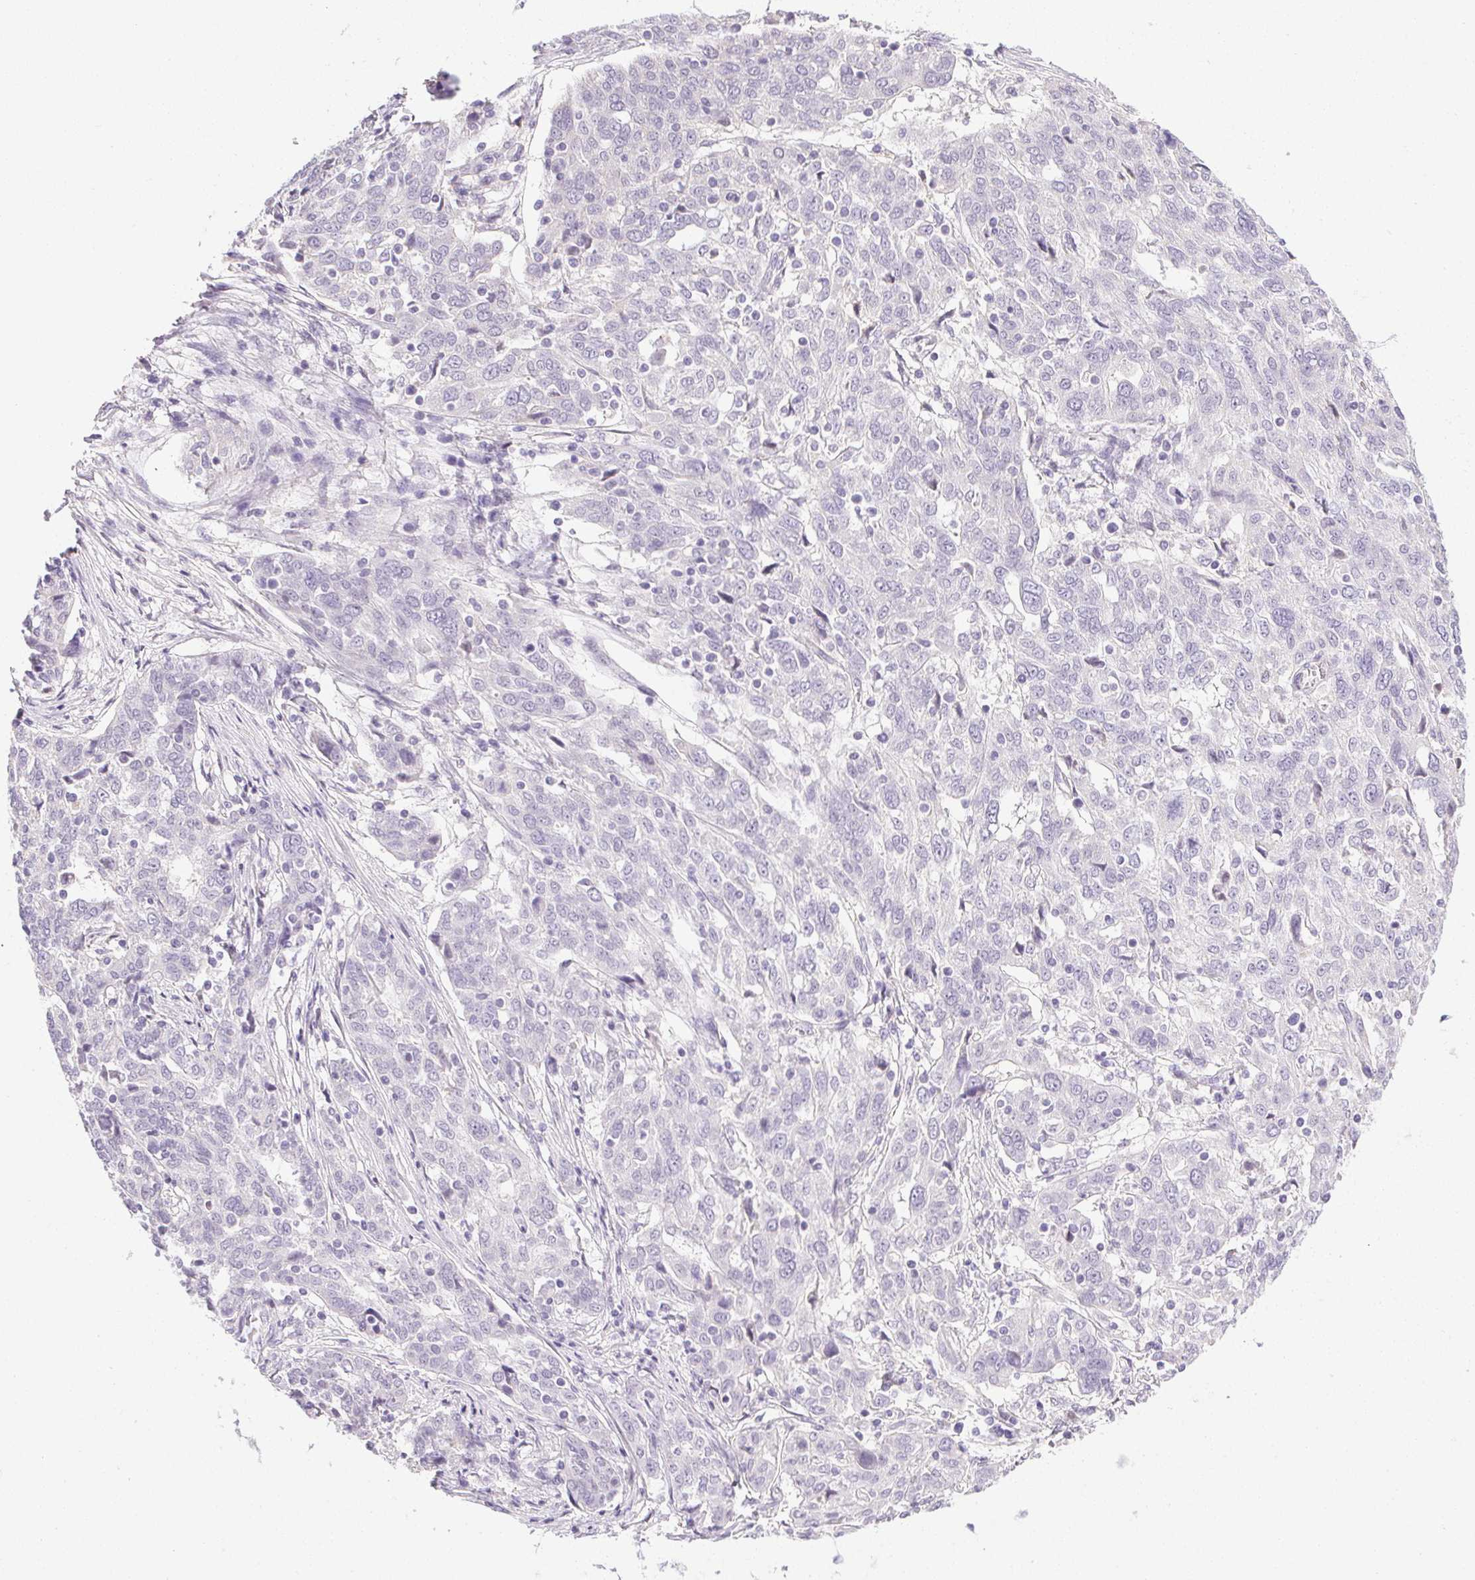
{"staining": {"intensity": "negative", "quantity": "none", "location": "none"}, "tissue": "ovarian cancer", "cell_type": "Tumor cells", "image_type": "cancer", "snomed": [{"axis": "morphology", "description": "Cystadenocarcinoma, serous, NOS"}, {"axis": "topography", "description": "Ovary"}], "caption": "This is an immunohistochemistry (IHC) histopathology image of human ovarian cancer (serous cystadenocarcinoma). There is no expression in tumor cells.", "gene": "PRL", "patient": {"sex": "female", "age": 67}}